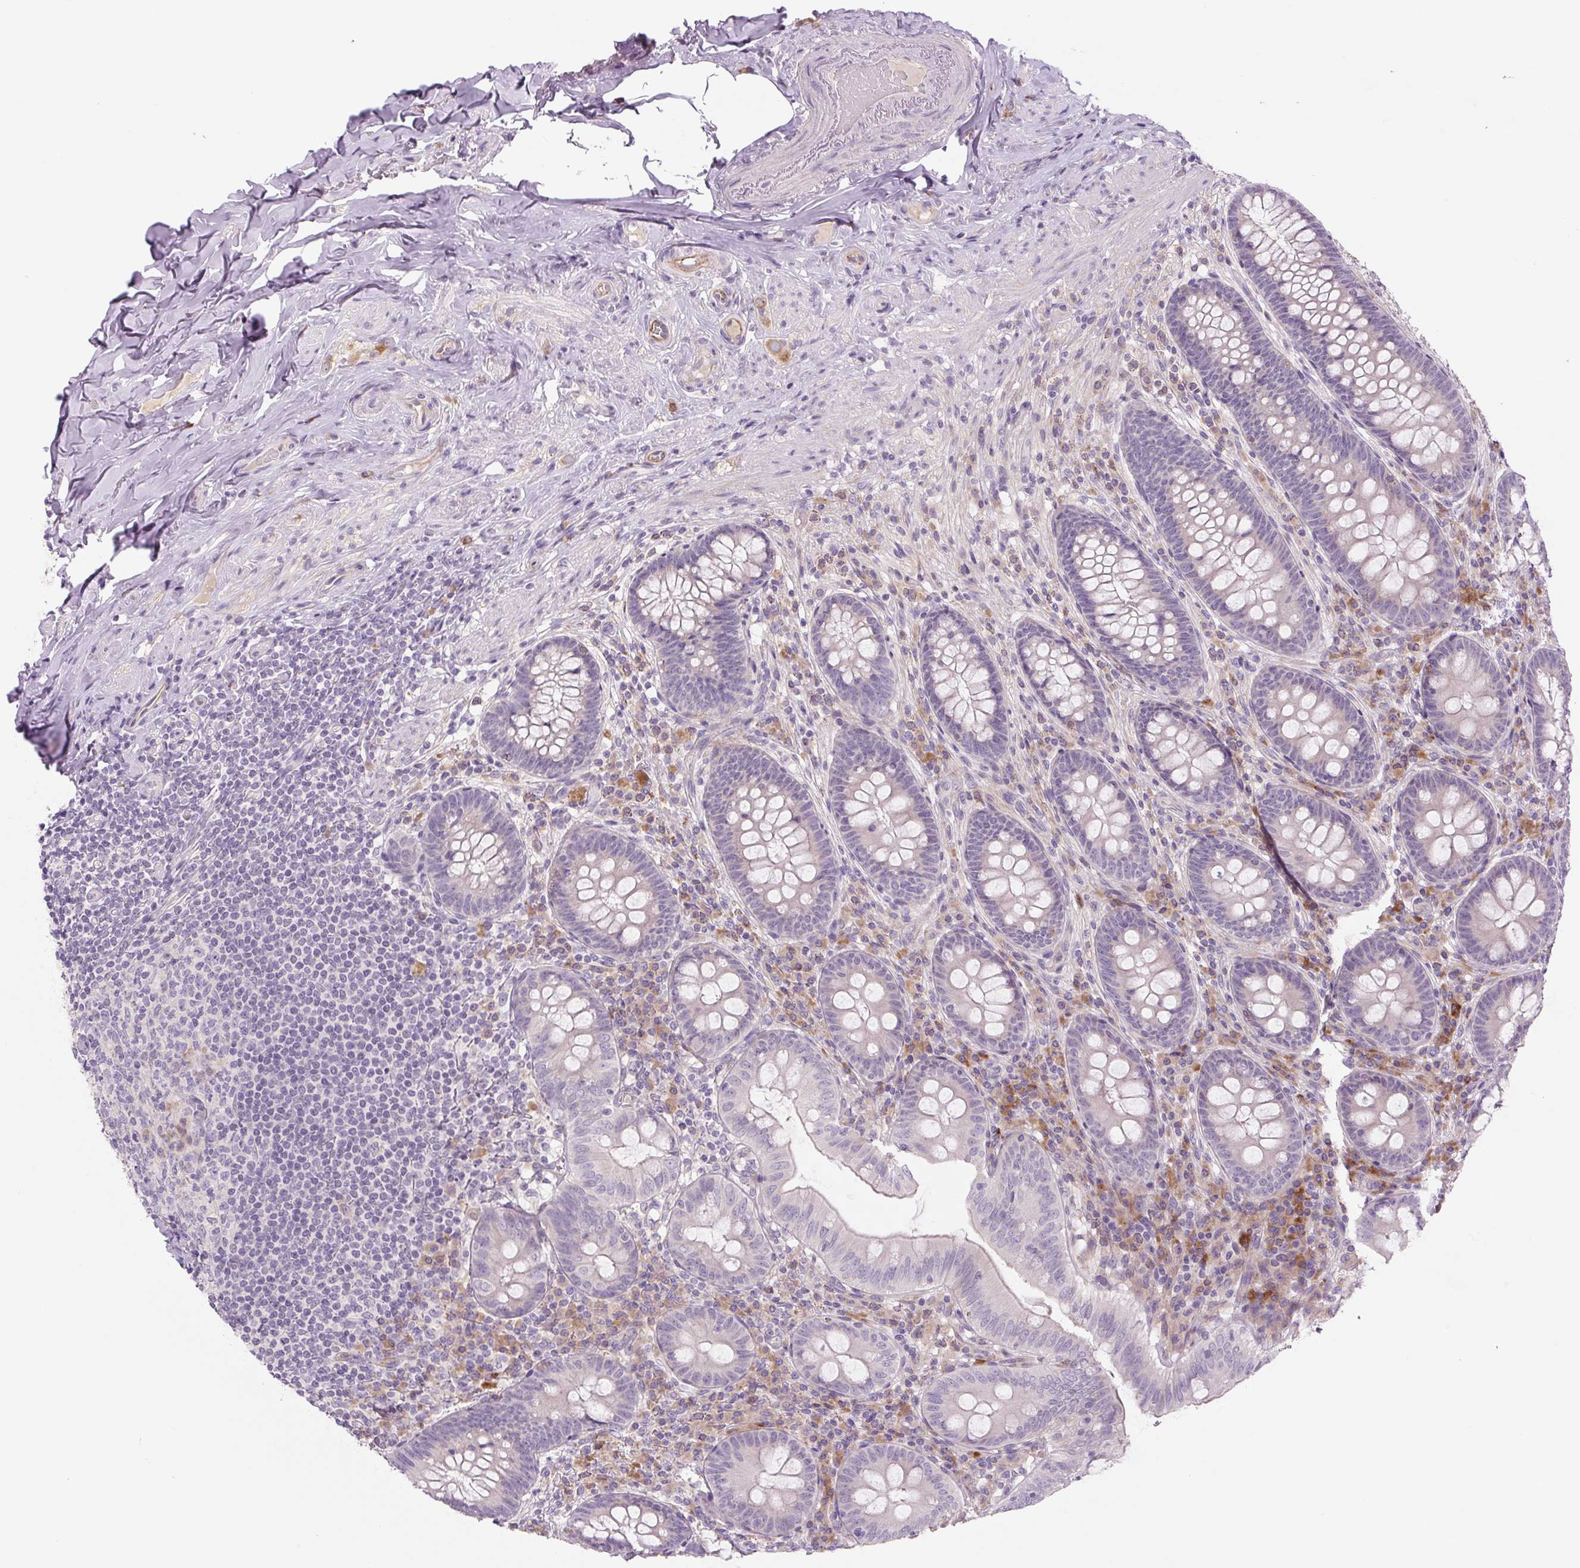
{"staining": {"intensity": "negative", "quantity": "none", "location": "none"}, "tissue": "appendix", "cell_type": "Glandular cells", "image_type": "normal", "snomed": [{"axis": "morphology", "description": "Normal tissue, NOS"}, {"axis": "topography", "description": "Appendix"}], "caption": "This histopathology image is of benign appendix stained with immunohistochemistry (IHC) to label a protein in brown with the nuclei are counter-stained blue. There is no staining in glandular cells. Nuclei are stained in blue.", "gene": "TMEM100", "patient": {"sex": "male", "age": 71}}